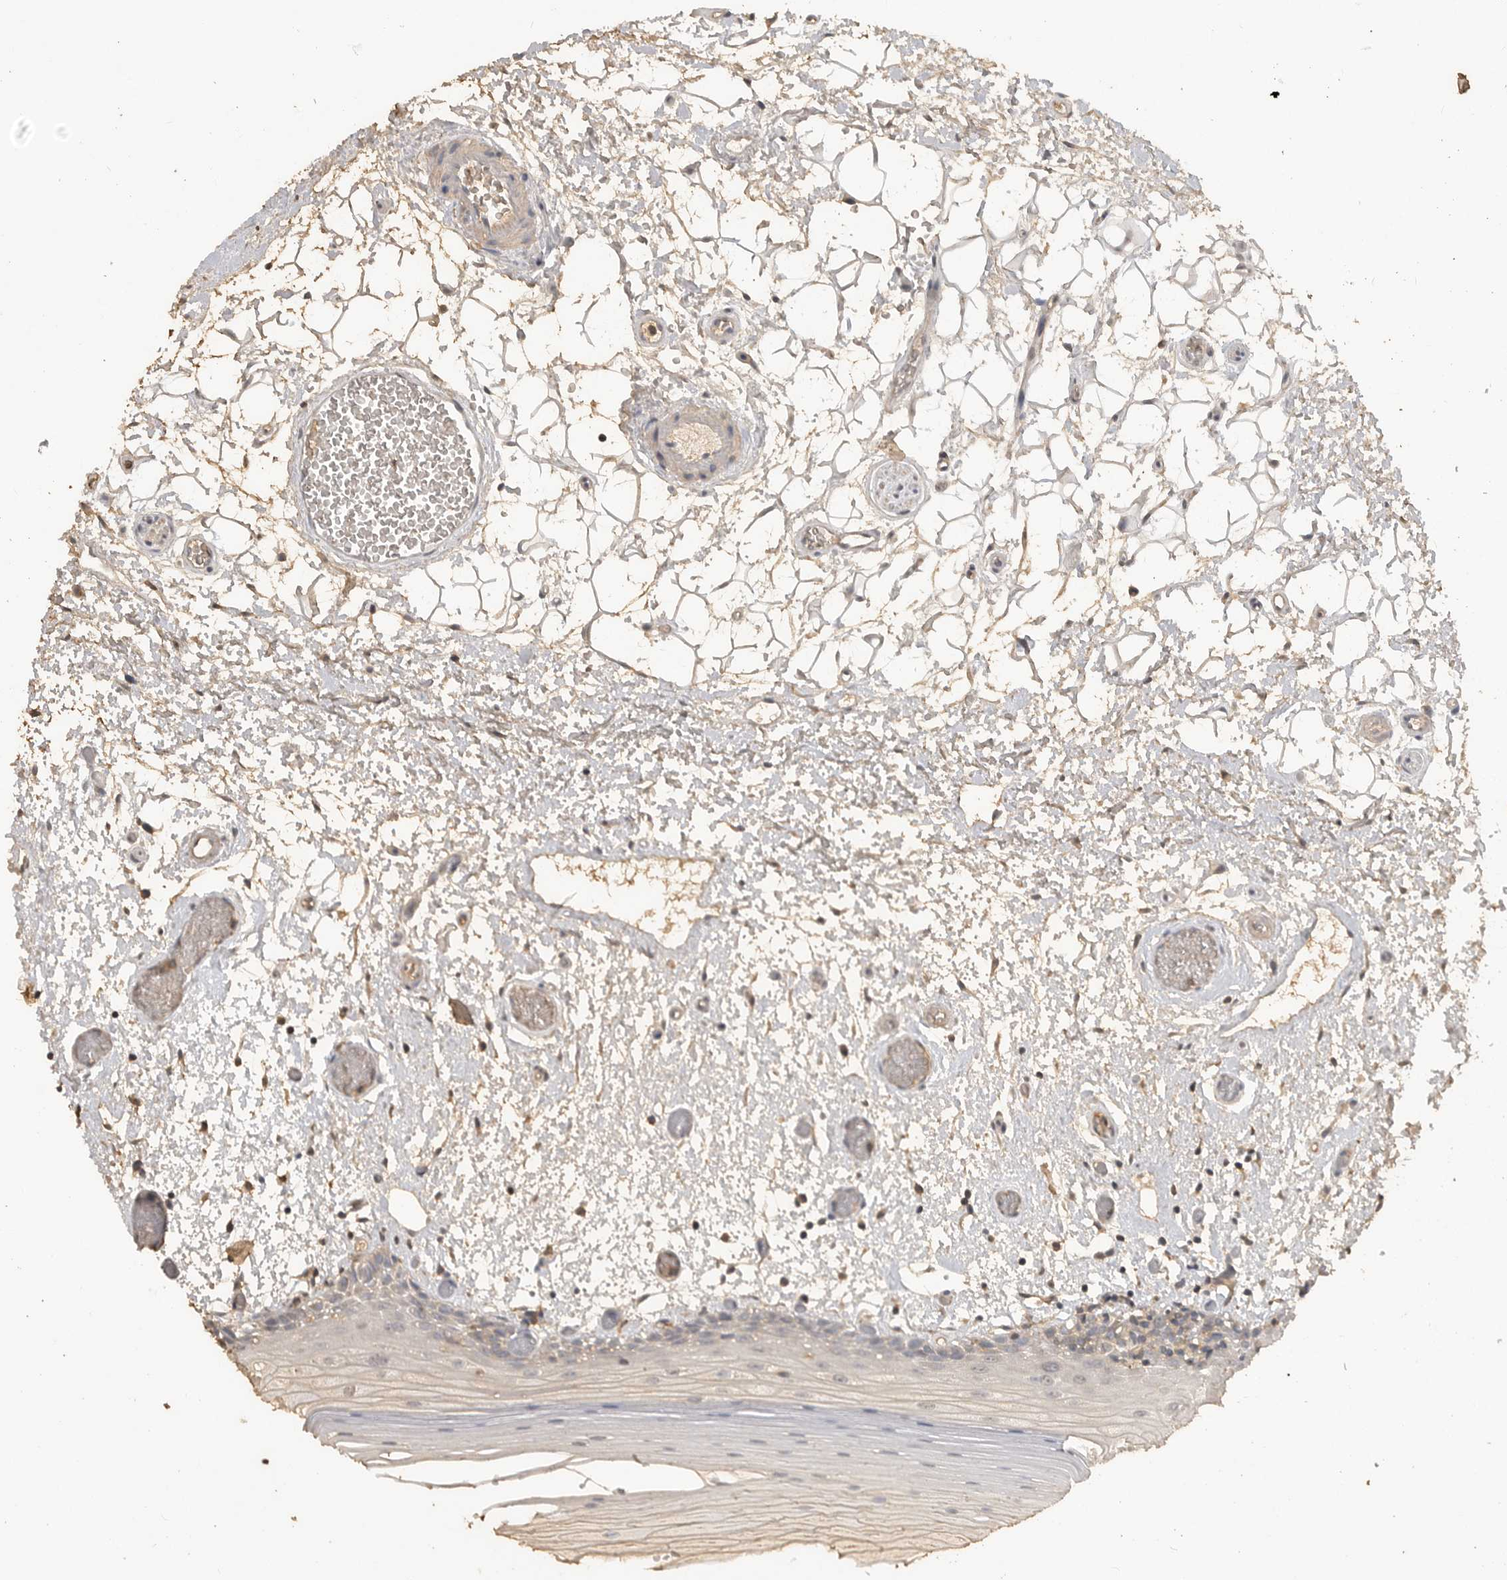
{"staining": {"intensity": "weak", "quantity": "<25%", "location": "cytoplasmic/membranous"}, "tissue": "oral mucosa", "cell_type": "Squamous epithelial cells", "image_type": "normal", "snomed": [{"axis": "morphology", "description": "Normal tissue, NOS"}, {"axis": "topography", "description": "Oral tissue"}], "caption": "Squamous epithelial cells show no significant positivity in normal oral mucosa.", "gene": "MAP2K1", "patient": {"sex": "male", "age": 52}}